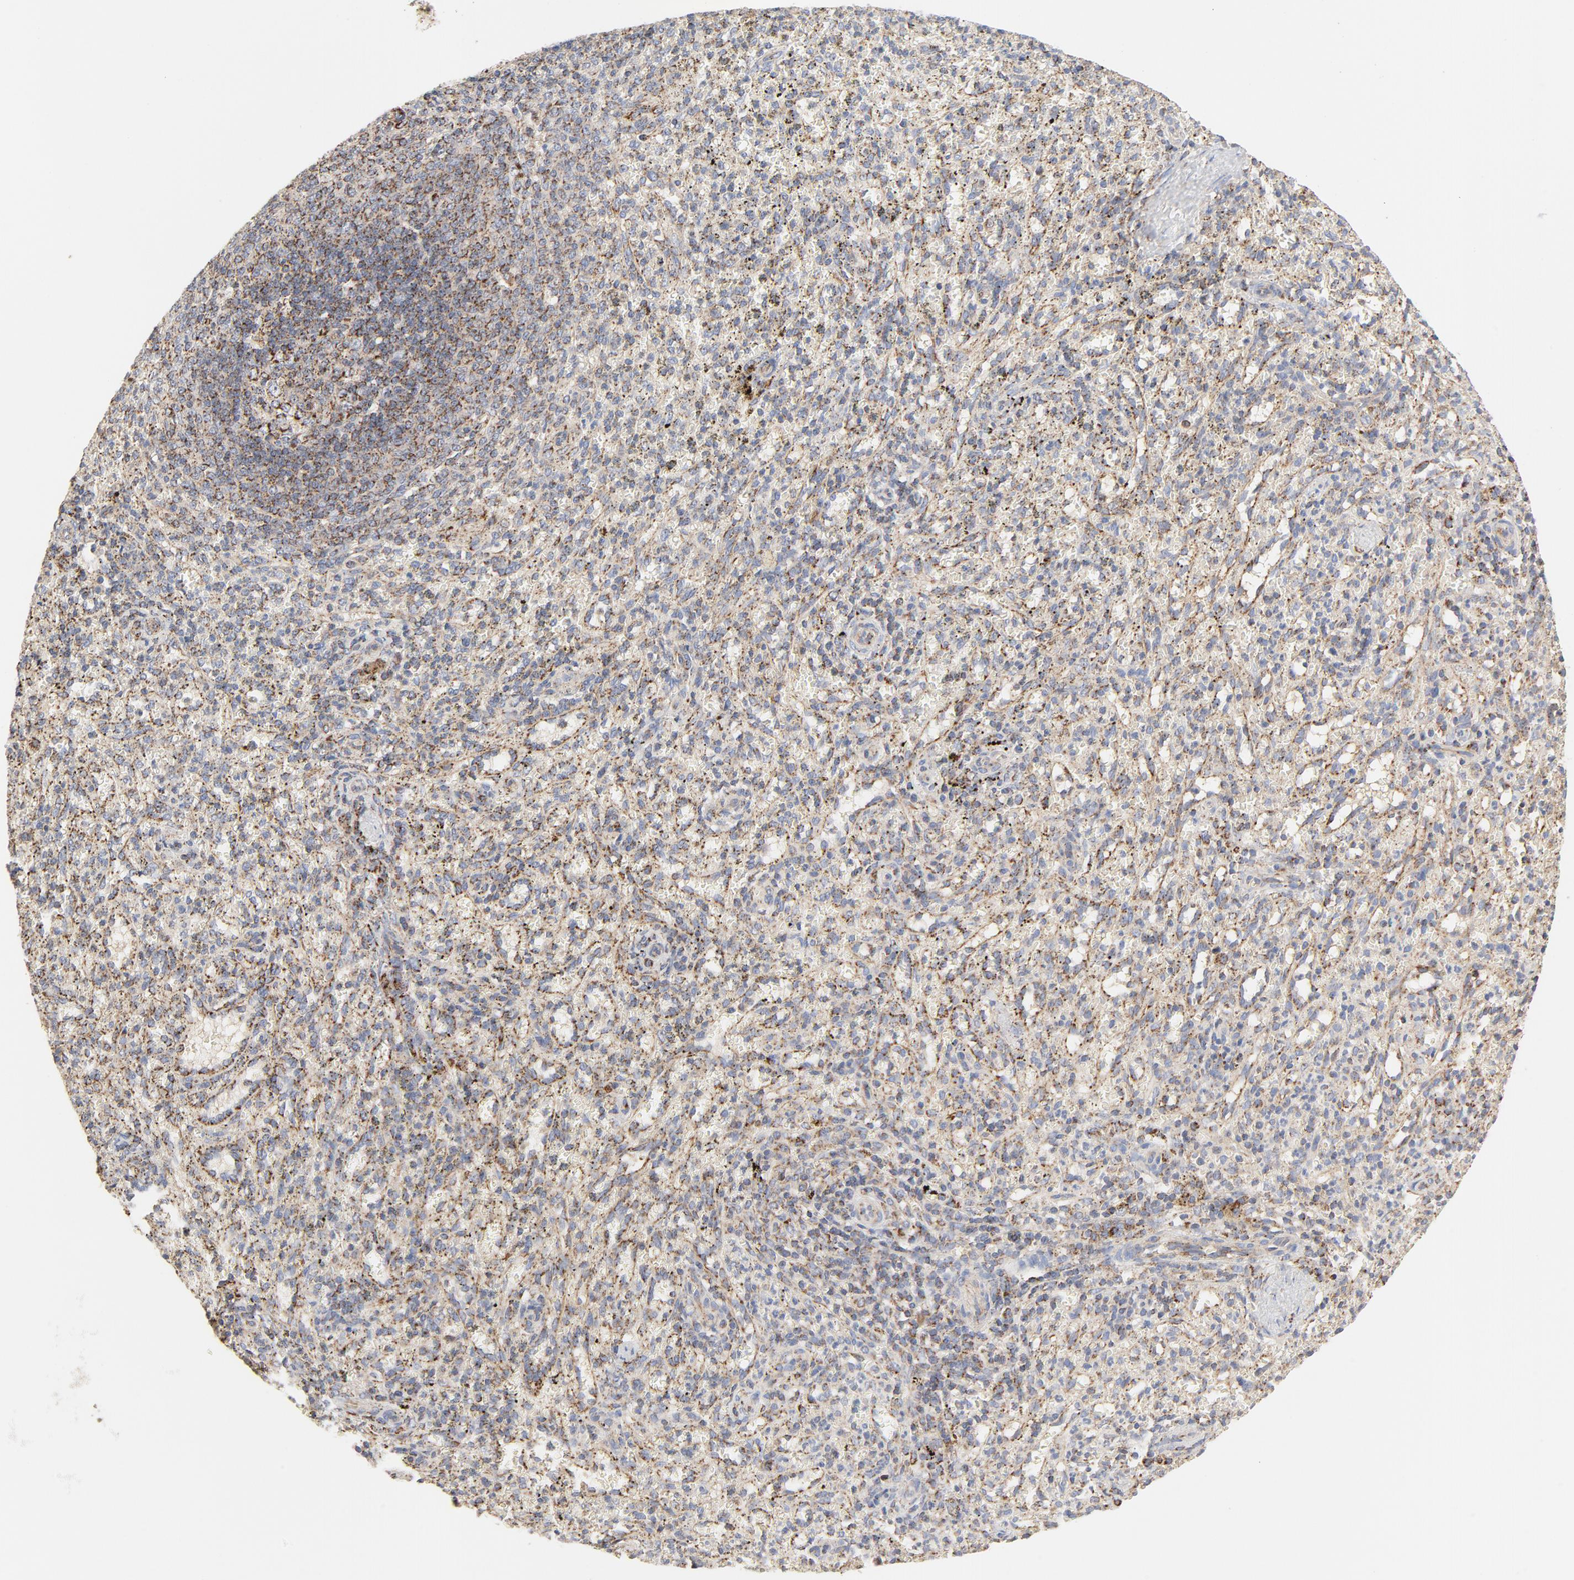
{"staining": {"intensity": "strong", "quantity": ">75%", "location": "cytoplasmic/membranous"}, "tissue": "spleen", "cell_type": "Cells in red pulp", "image_type": "normal", "snomed": [{"axis": "morphology", "description": "Normal tissue, NOS"}, {"axis": "topography", "description": "Spleen"}], "caption": "IHC of benign human spleen demonstrates high levels of strong cytoplasmic/membranous positivity in approximately >75% of cells in red pulp.", "gene": "PCNX4", "patient": {"sex": "female", "age": 10}}